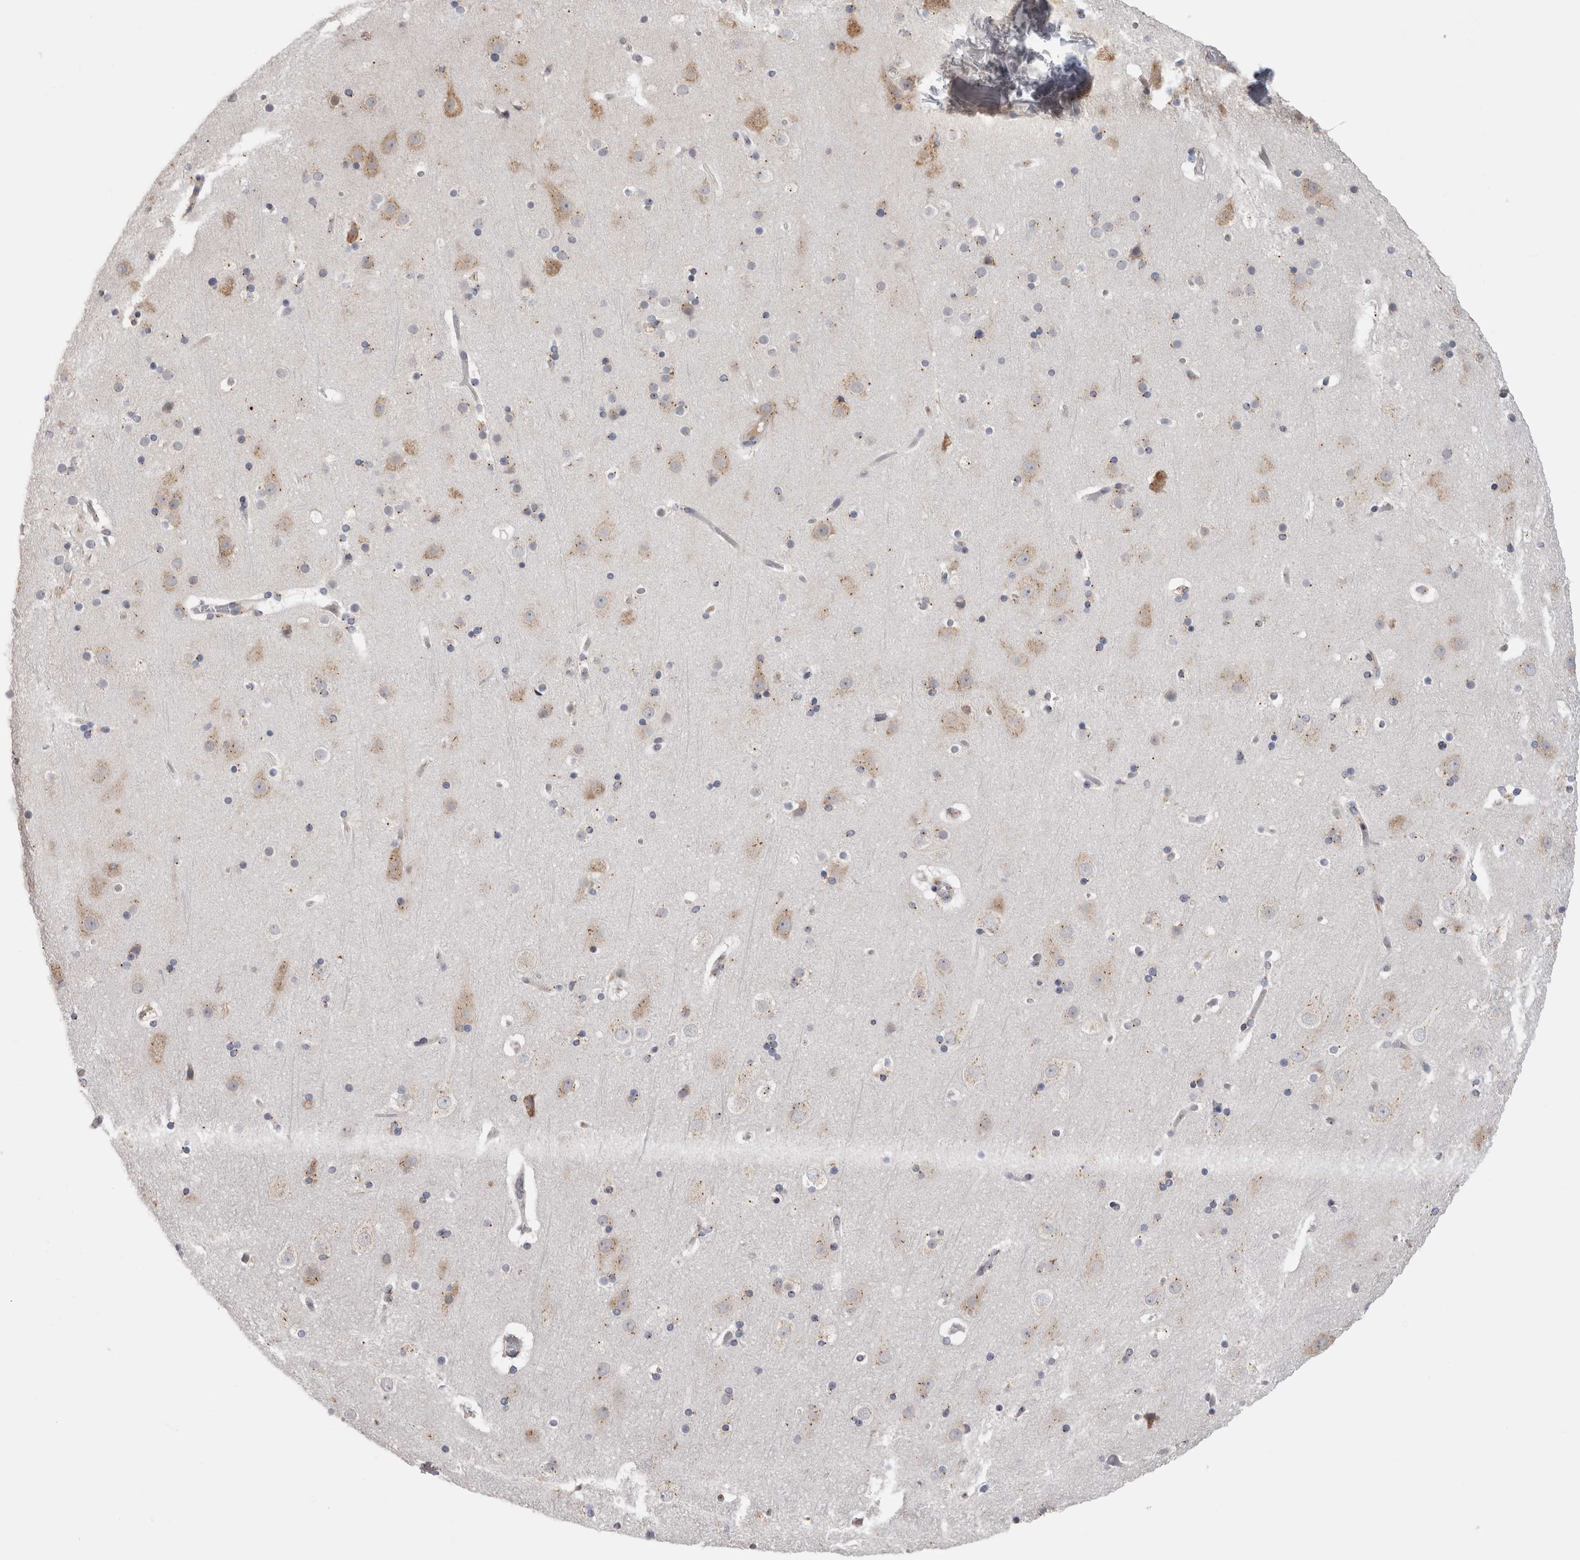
{"staining": {"intensity": "negative", "quantity": "none", "location": "none"}, "tissue": "cerebral cortex", "cell_type": "Endothelial cells", "image_type": "normal", "snomed": [{"axis": "morphology", "description": "Normal tissue, NOS"}, {"axis": "topography", "description": "Cerebral cortex"}], "caption": "Immunohistochemistry (IHC) of unremarkable human cerebral cortex shows no staining in endothelial cells.", "gene": "ZNF341", "patient": {"sex": "male", "age": 57}}